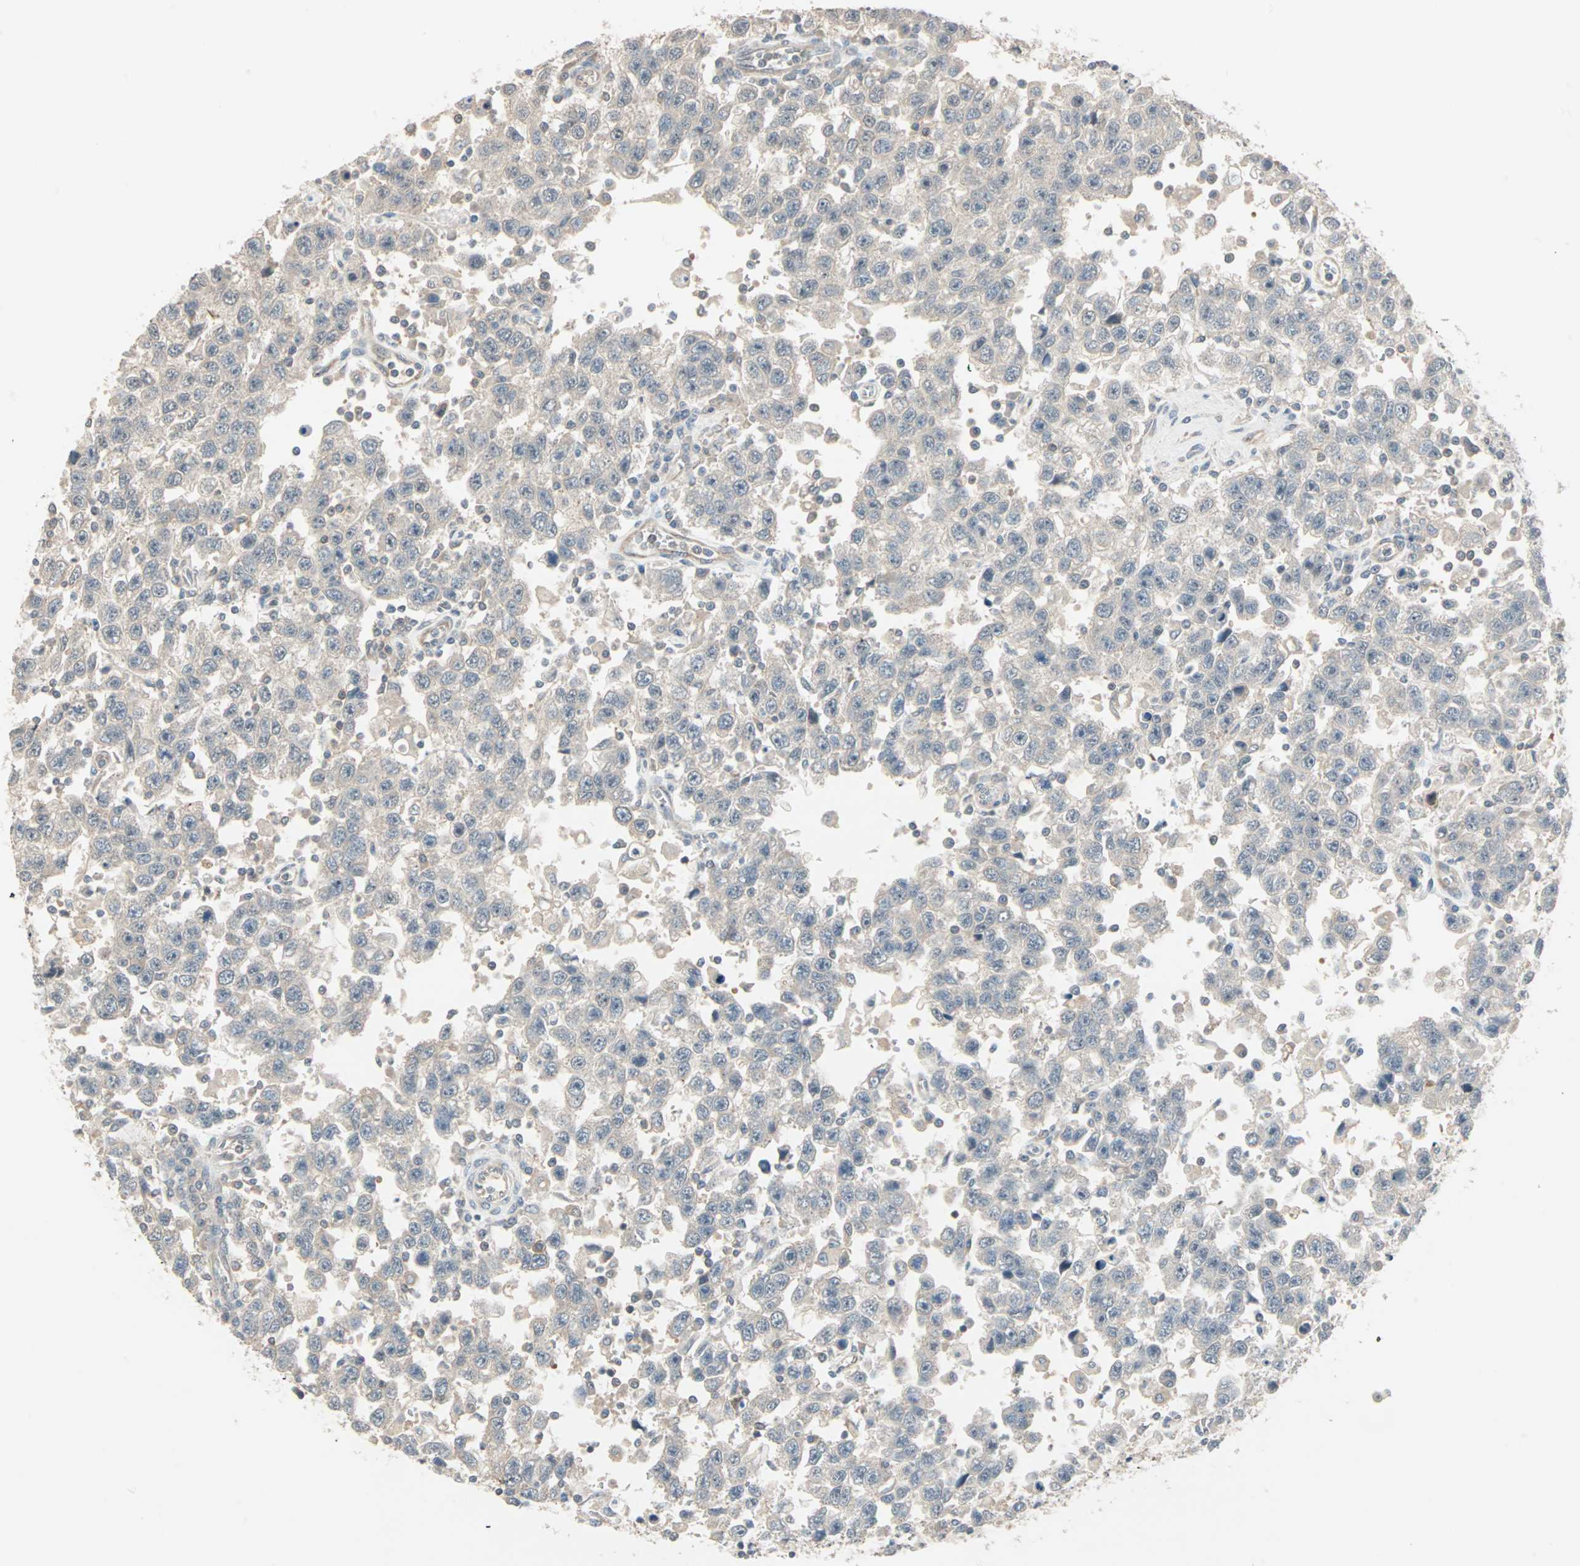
{"staining": {"intensity": "weak", "quantity": ">75%", "location": "cytoplasmic/membranous"}, "tissue": "testis cancer", "cell_type": "Tumor cells", "image_type": "cancer", "snomed": [{"axis": "morphology", "description": "Seminoma, NOS"}, {"axis": "topography", "description": "Testis"}], "caption": "Immunohistochemistry (IHC) of human testis cancer exhibits low levels of weak cytoplasmic/membranous staining in about >75% of tumor cells.", "gene": "ZFP36", "patient": {"sex": "male", "age": 41}}